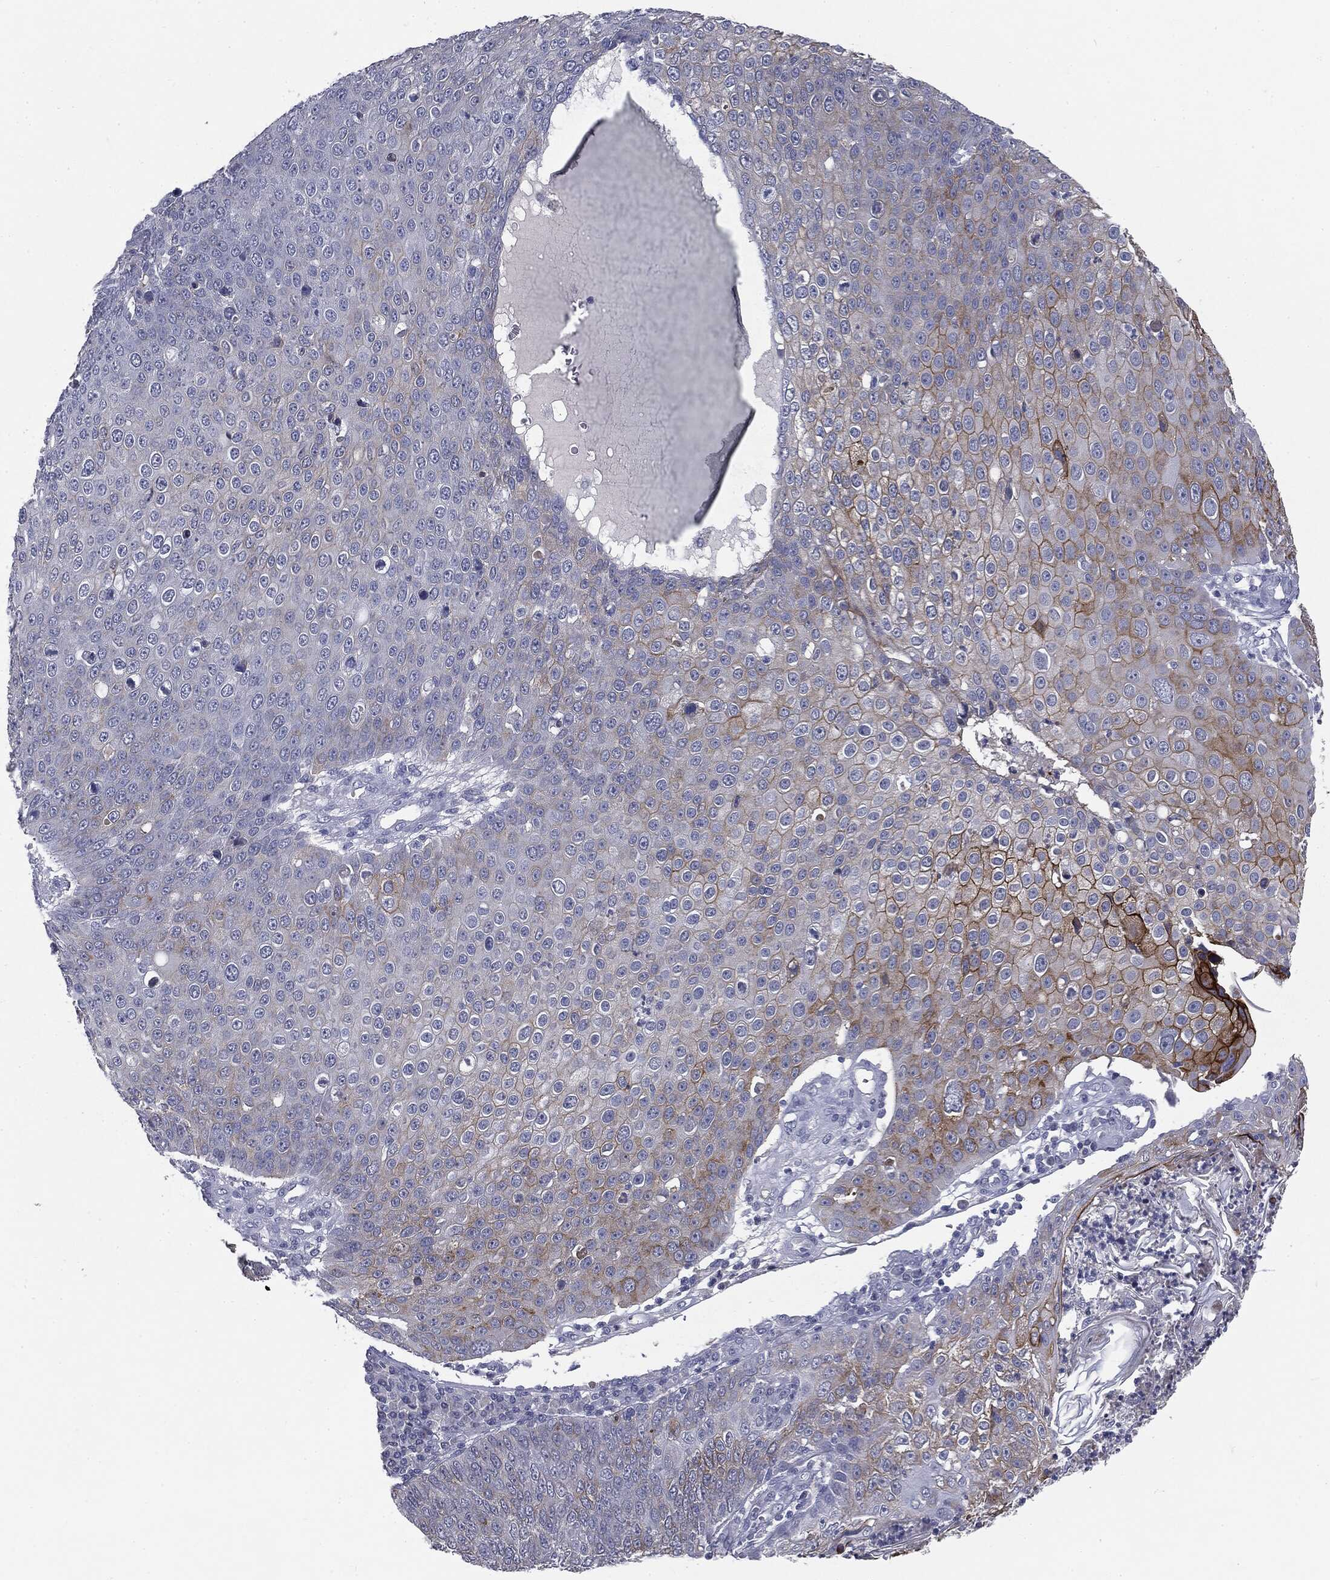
{"staining": {"intensity": "strong", "quantity": "<25%", "location": "cytoplasmic/membranous"}, "tissue": "skin cancer", "cell_type": "Tumor cells", "image_type": "cancer", "snomed": [{"axis": "morphology", "description": "Squamous cell carcinoma, NOS"}, {"axis": "topography", "description": "Skin"}], "caption": "Protein expression analysis of skin cancer (squamous cell carcinoma) reveals strong cytoplasmic/membranous positivity in approximately <25% of tumor cells.", "gene": "MUC1", "patient": {"sex": "male", "age": 71}}